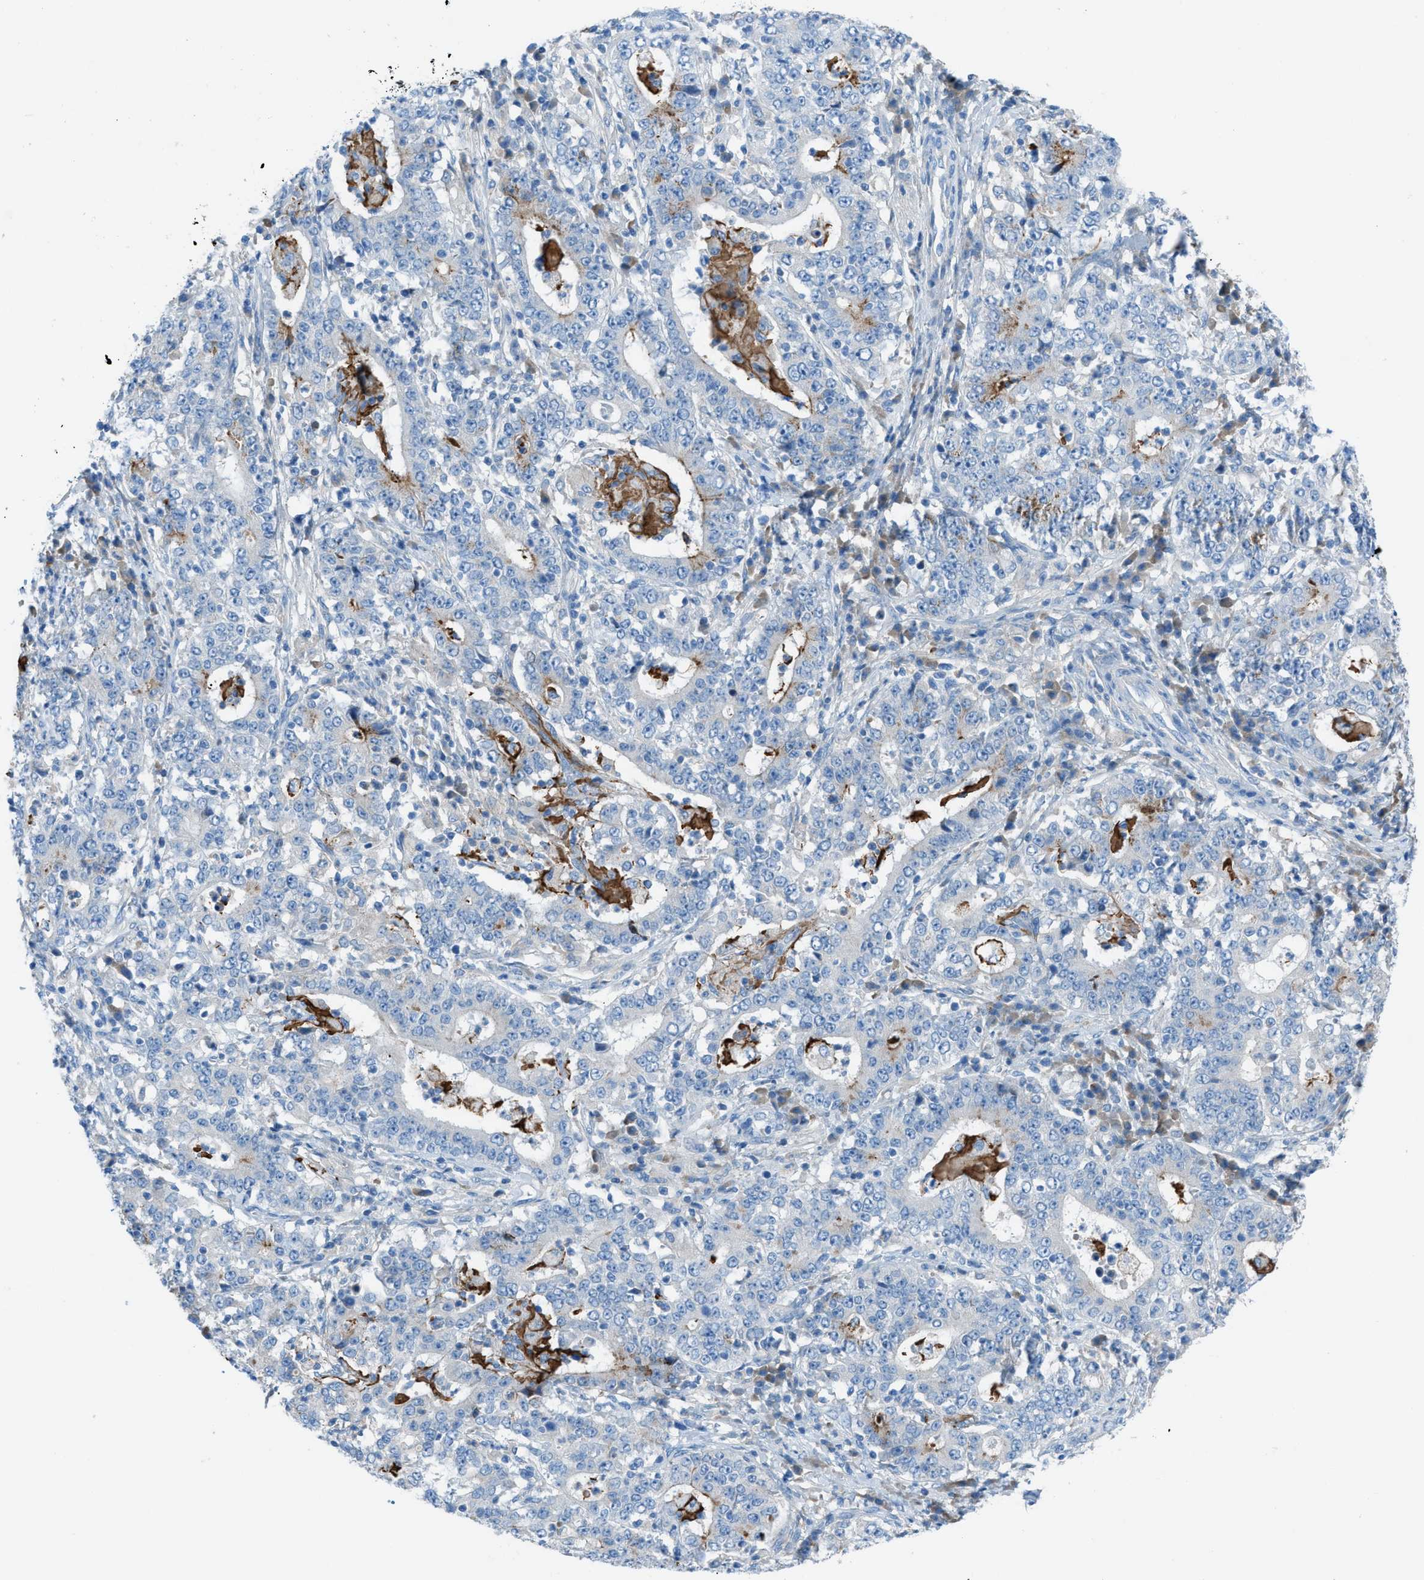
{"staining": {"intensity": "negative", "quantity": "none", "location": "none"}, "tissue": "stomach cancer", "cell_type": "Tumor cells", "image_type": "cancer", "snomed": [{"axis": "morphology", "description": "Normal tissue, NOS"}, {"axis": "morphology", "description": "Adenocarcinoma, NOS"}, {"axis": "topography", "description": "Stomach, upper"}, {"axis": "topography", "description": "Stomach"}], "caption": "IHC photomicrograph of neoplastic tissue: human stomach cancer (adenocarcinoma) stained with DAB demonstrates no significant protein positivity in tumor cells.", "gene": "C5AR2", "patient": {"sex": "male", "age": 59}}